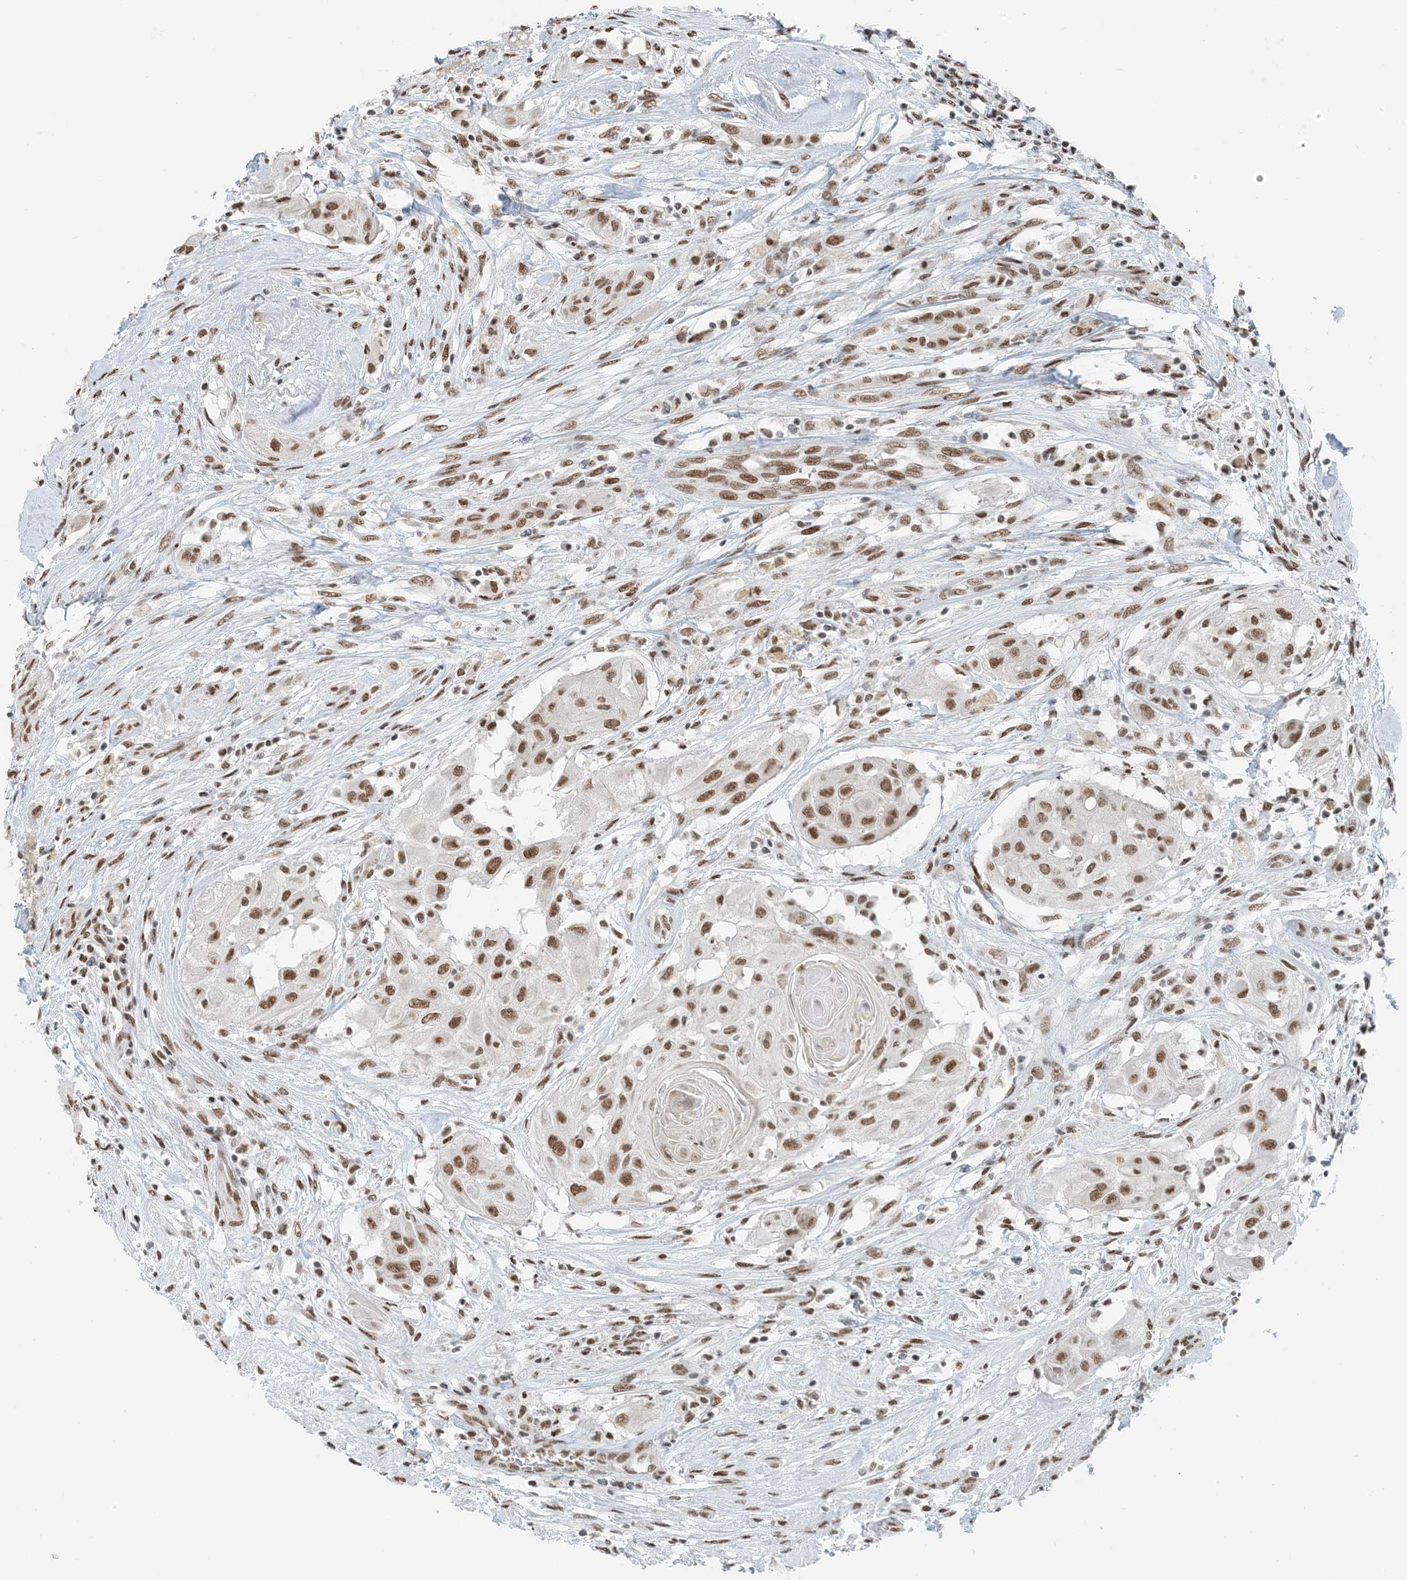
{"staining": {"intensity": "moderate", "quantity": ">75%", "location": "nuclear"}, "tissue": "thyroid cancer", "cell_type": "Tumor cells", "image_type": "cancer", "snomed": [{"axis": "morphology", "description": "Papillary adenocarcinoma, NOS"}, {"axis": "topography", "description": "Thyroid gland"}], "caption": "Brown immunohistochemical staining in thyroid papillary adenocarcinoma reveals moderate nuclear expression in about >75% of tumor cells.", "gene": "ZNF500", "patient": {"sex": "female", "age": 59}}